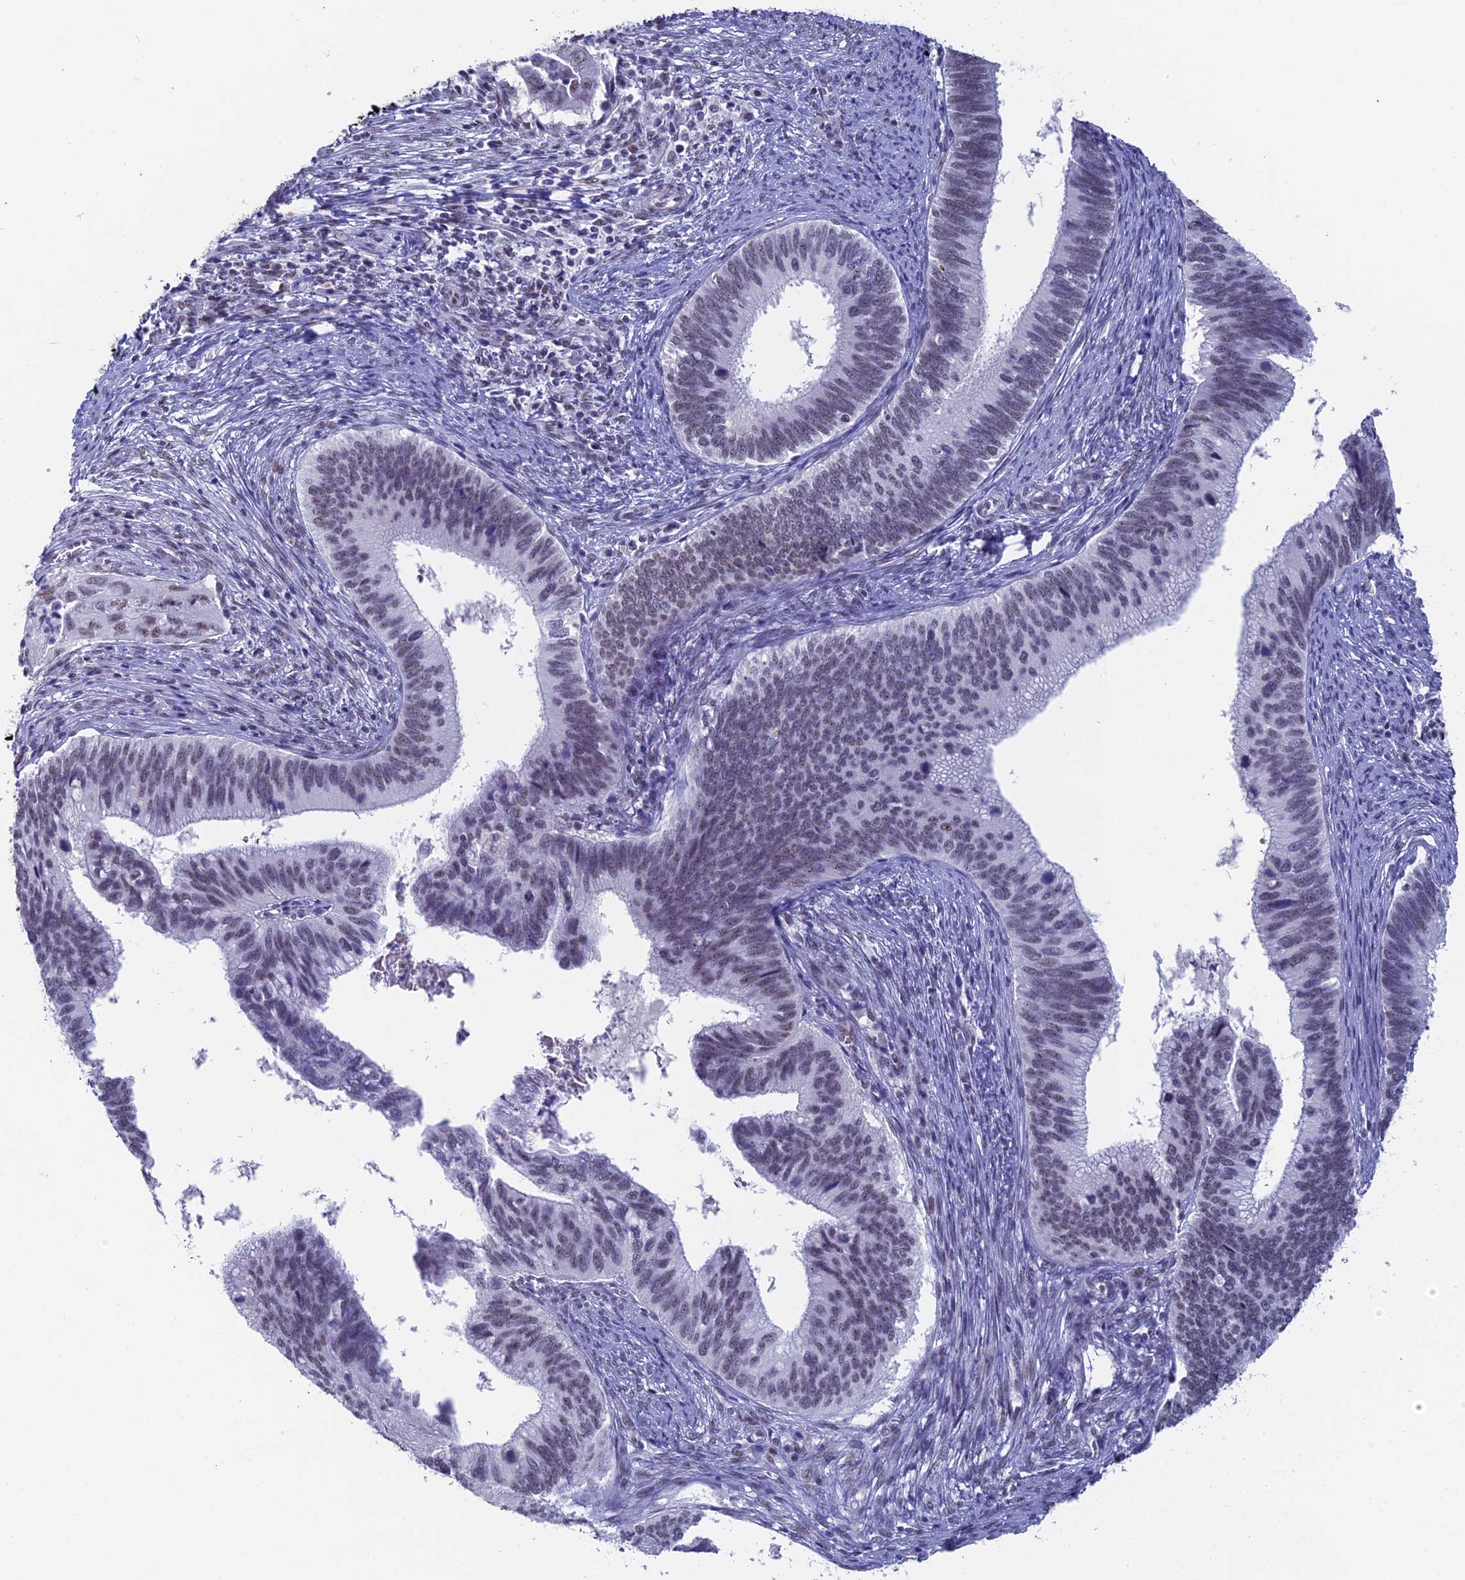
{"staining": {"intensity": "weak", "quantity": "<25%", "location": "nuclear"}, "tissue": "cervical cancer", "cell_type": "Tumor cells", "image_type": "cancer", "snomed": [{"axis": "morphology", "description": "Adenocarcinoma, NOS"}, {"axis": "topography", "description": "Cervix"}], "caption": "Protein analysis of cervical cancer (adenocarcinoma) demonstrates no significant positivity in tumor cells.", "gene": "CD2BP2", "patient": {"sex": "female", "age": 42}}